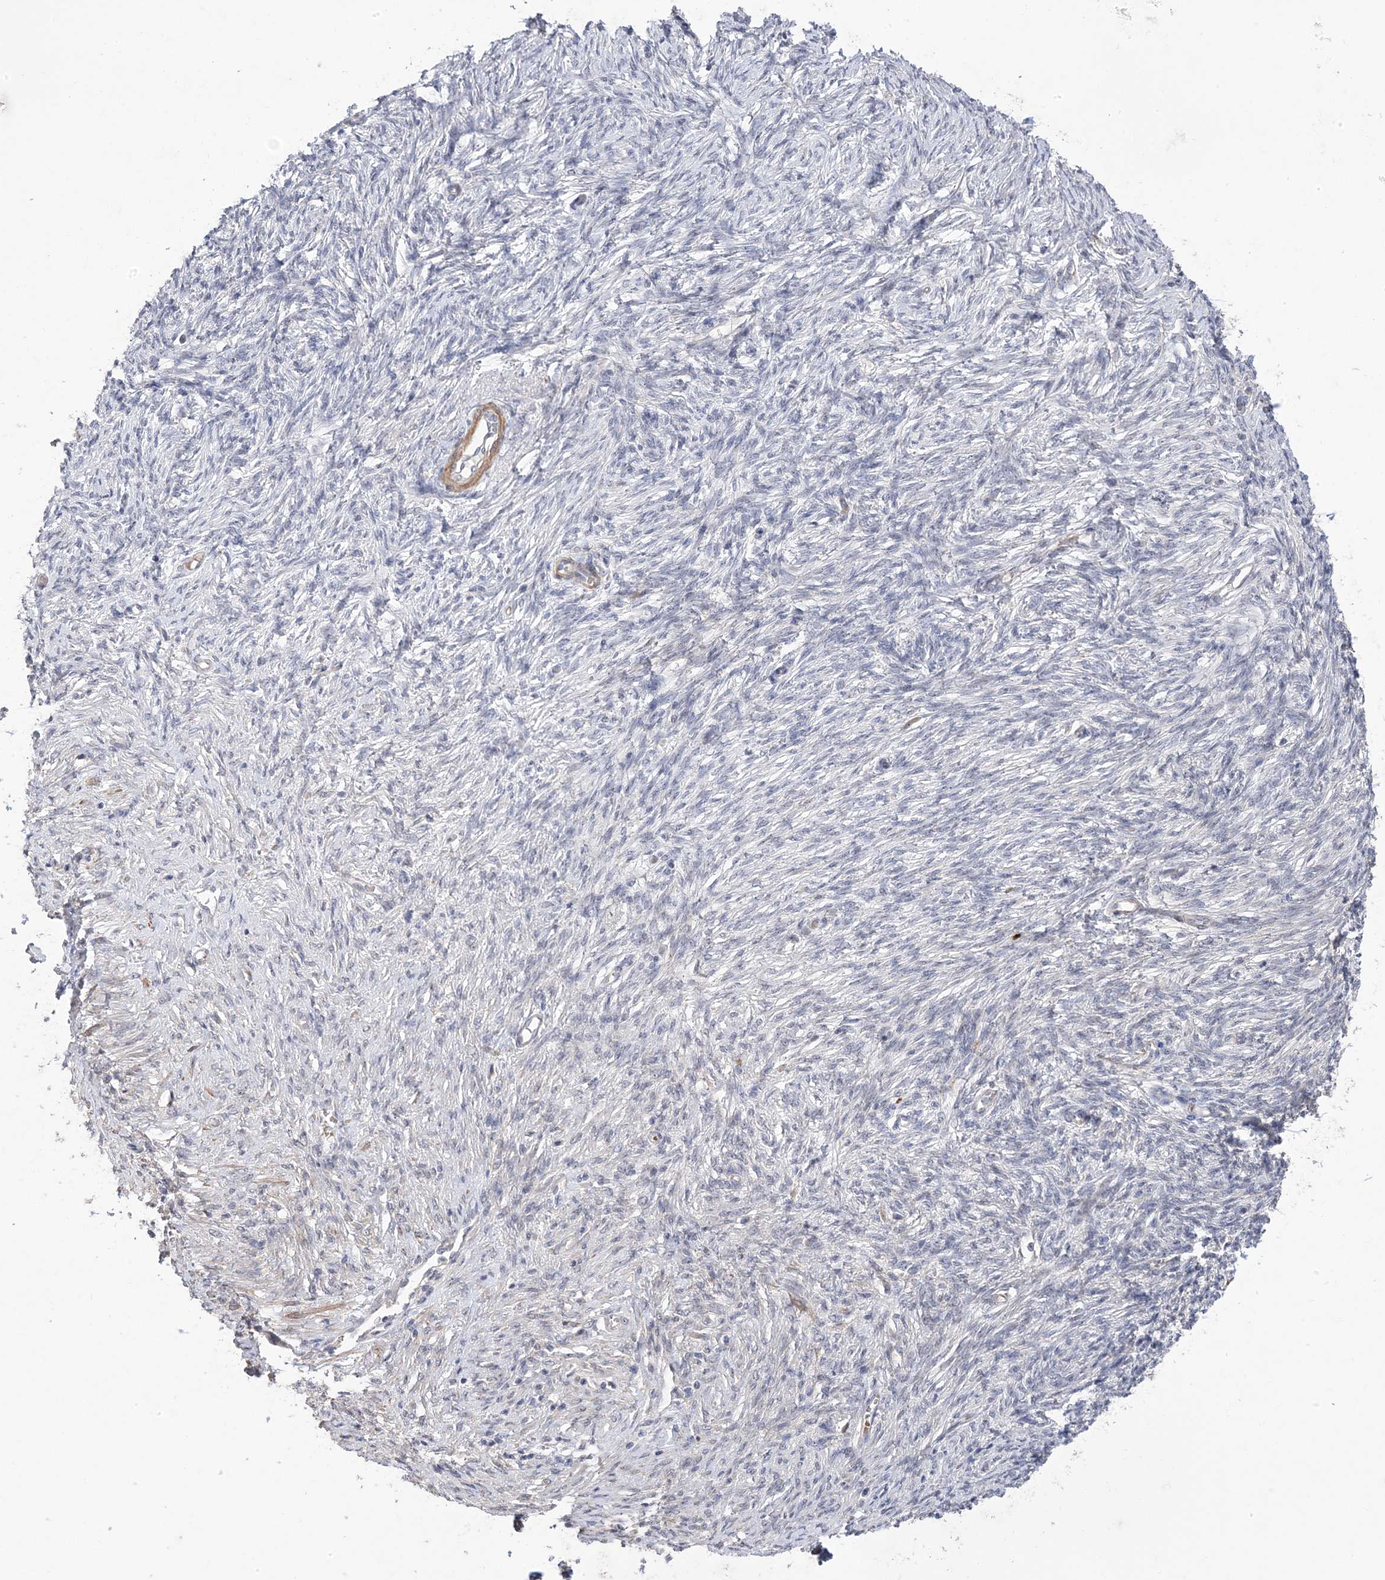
{"staining": {"intensity": "negative", "quantity": "none", "location": "none"}, "tissue": "ovarian cancer", "cell_type": "Tumor cells", "image_type": "cancer", "snomed": [{"axis": "morphology", "description": "Cystadenocarcinoma, serous, NOS"}, {"axis": "topography", "description": "Ovary"}], "caption": "The micrograph reveals no staining of tumor cells in ovarian cancer. (DAB immunohistochemistry (IHC) visualized using brightfield microscopy, high magnification).", "gene": "GTPBP6", "patient": {"sex": "female", "age": 44}}